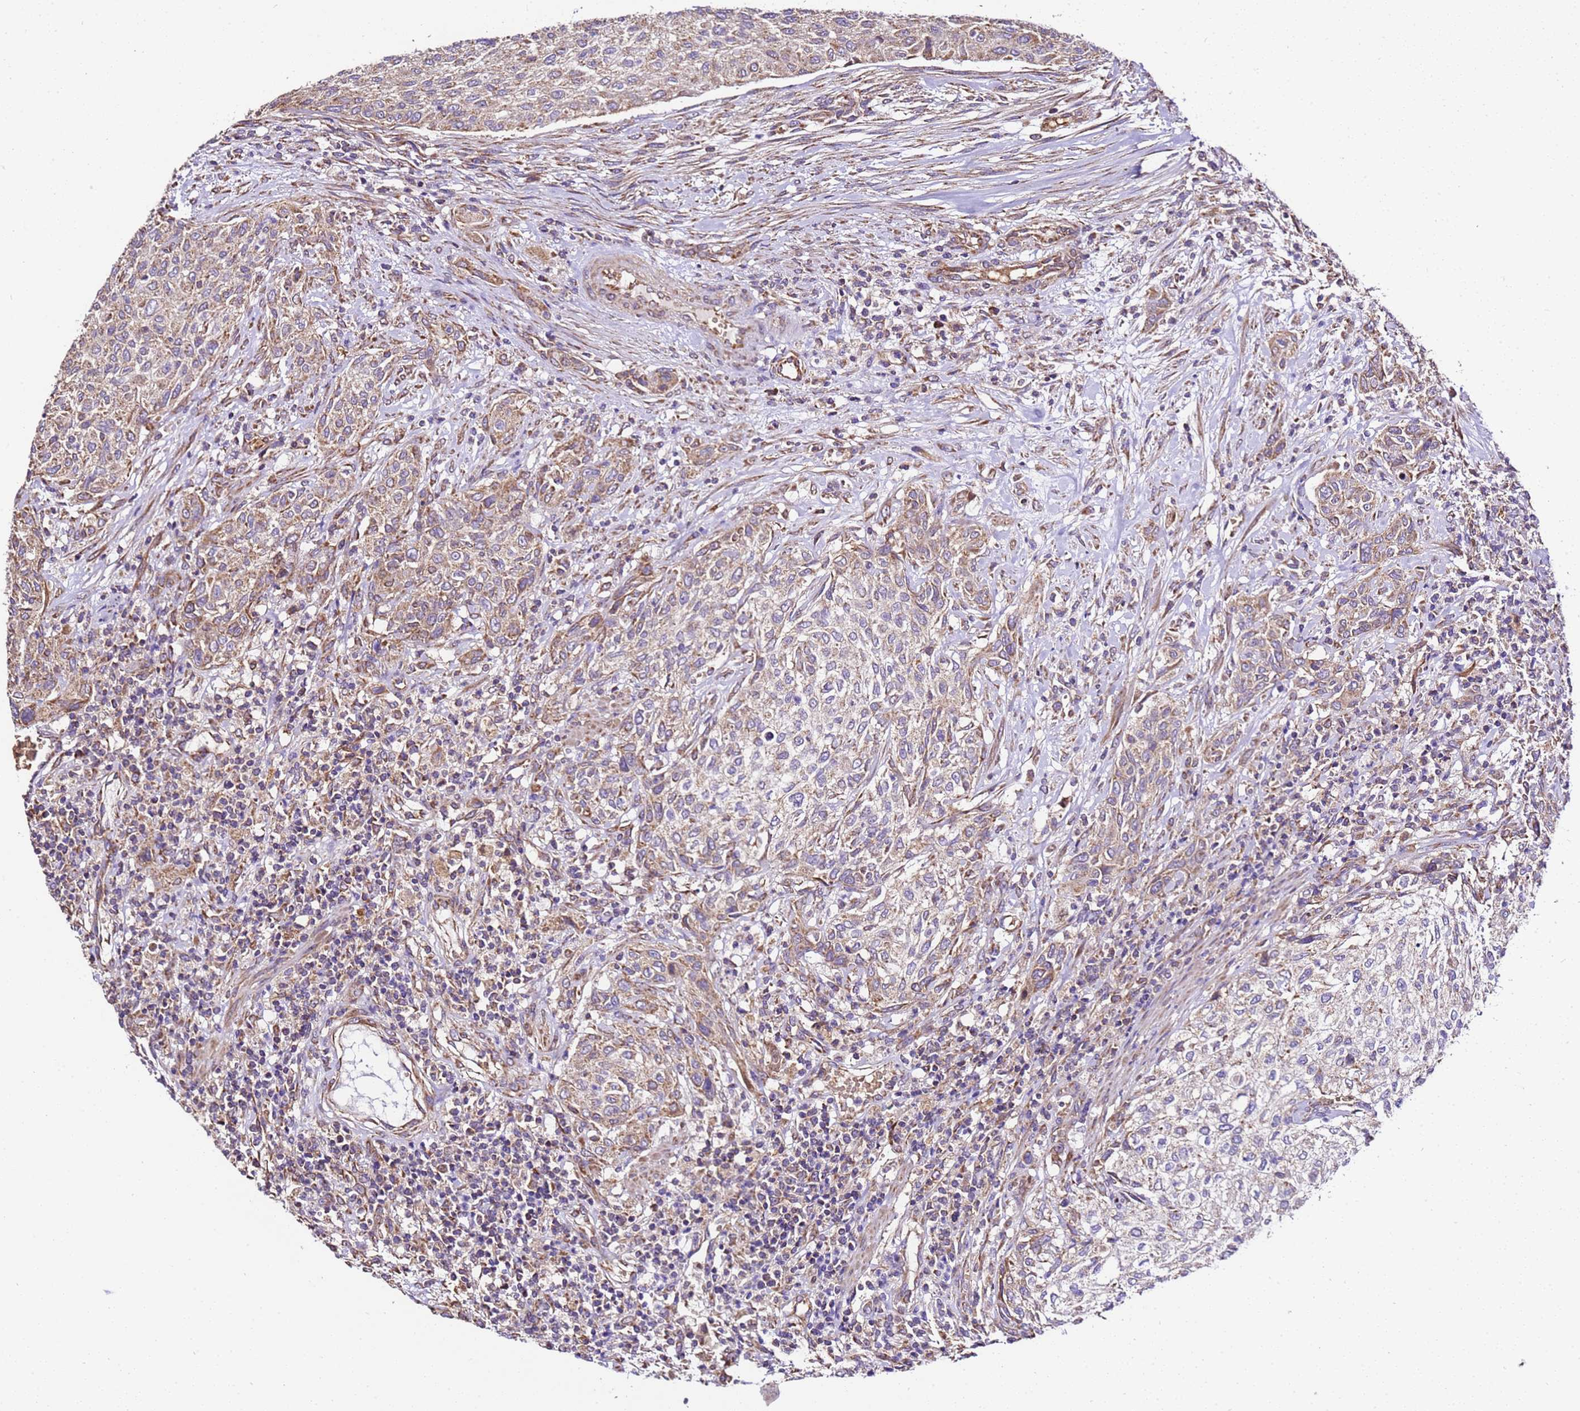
{"staining": {"intensity": "moderate", "quantity": "25%-75%", "location": "cytoplasmic/membranous"}, "tissue": "urothelial cancer", "cell_type": "Tumor cells", "image_type": "cancer", "snomed": [{"axis": "morphology", "description": "Normal tissue, NOS"}, {"axis": "morphology", "description": "Urothelial carcinoma, NOS"}, {"axis": "topography", "description": "Urinary bladder"}, {"axis": "topography", "description": "Peripheral nerve tissue"}], "caption": "Human transitional cell carcinoma stained with a brown dye reveals moderate cytoplasmic/membranous positive positivity in approximately 25%-75% of tumor cells.", "gene": "LRRIQ1", "patient": {"sex": "male", "age": 35}}